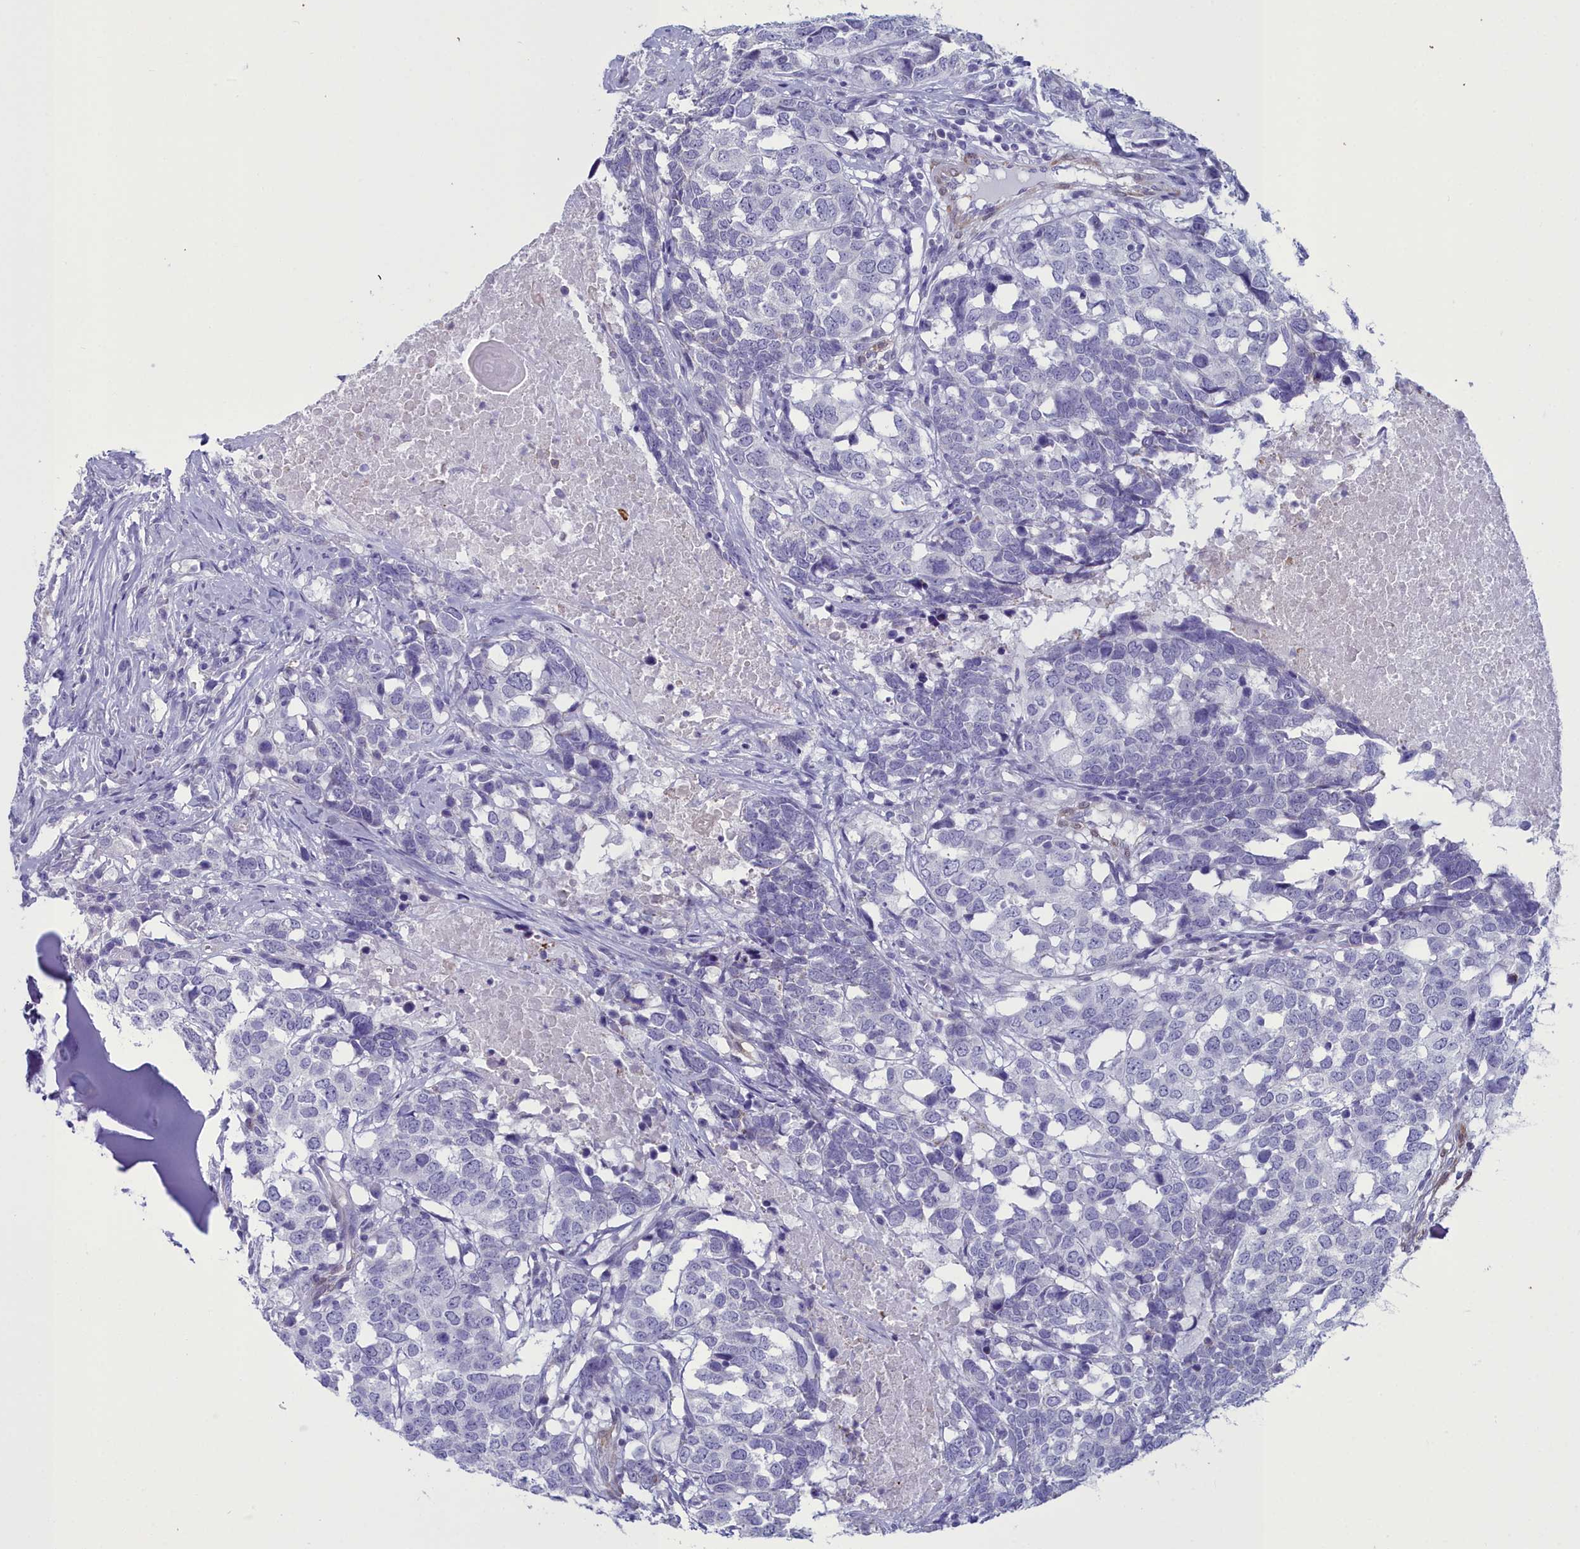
{"staining": {"intensity": "negative", "quantity": "none", "location": "none"}, "tissue": "head and neck cancer", "cell_type": "Tumor cells", "image_type": "cancer", "snomed": [{"axis": "morphology", "description": "Squamous cell carcinoma, NOS"}, {"axis": "topography", "description": "Head-Neck"}], "caption": "Immunohistochemistry (IHC) of squamous cell carcinoma (head and neck) exhibits no expression in tumor cells.", "gene": "PPP1R14A", "patient": {"sex": "male", "age": 66}}